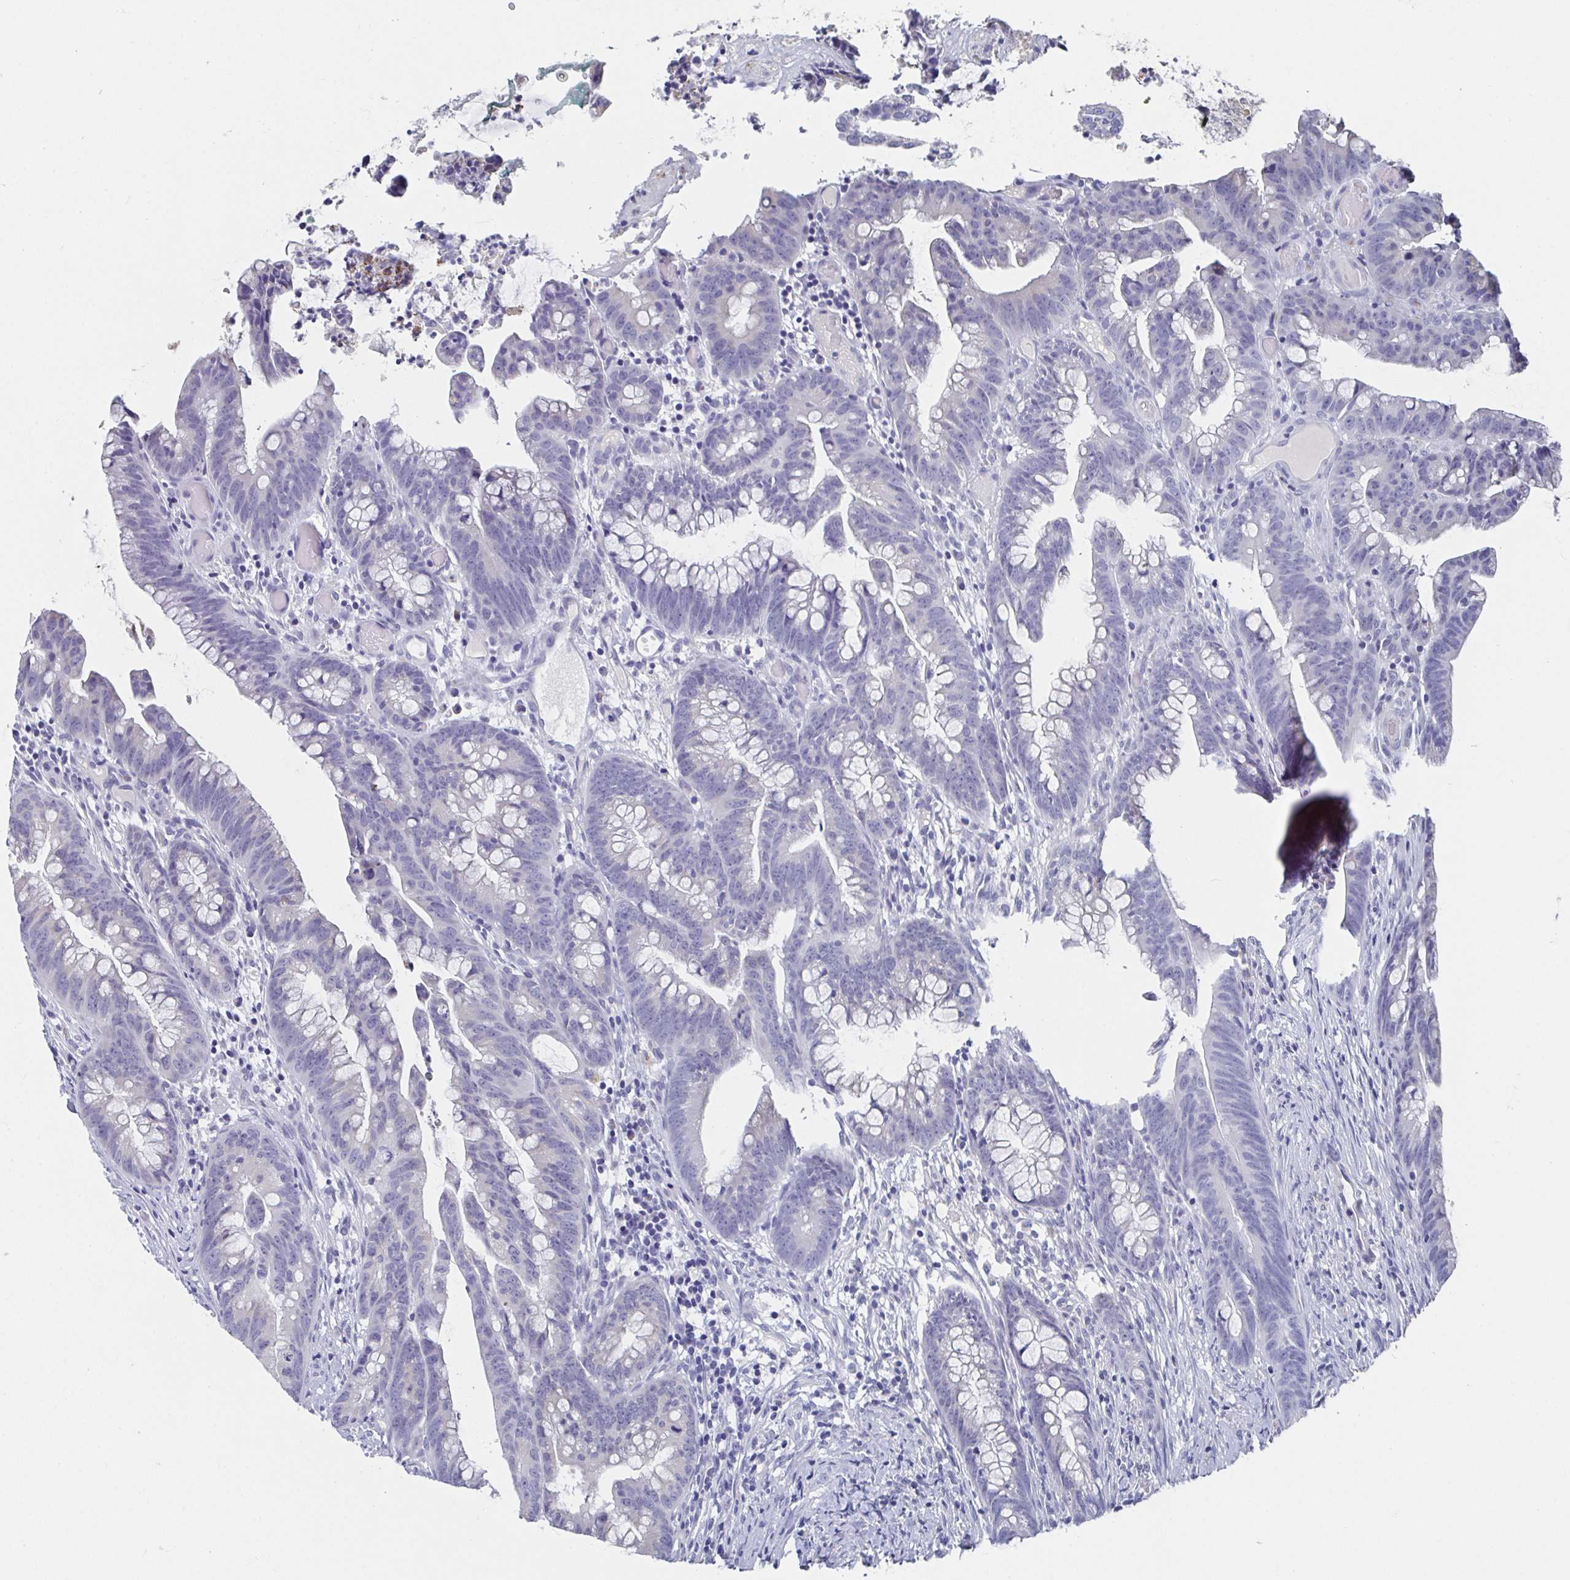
{"staining": {"intensity": "negative", "quantity": "none", "location": "none"}, "tissue": "colorectal cancer", "cell_type": "Tumor cells", "image_type": "cancer", "snomed": [{"axis": "morphology", "description": "Adenocarcinoma, NOS"}, {"axis": "topography", "description": "Colon"}], "caption": "Human colorectal cancer (adenocarcinoma) stained for a protein using immunohistochemistry (IHC) displays no expression in tumor cells.", "gene": "TAS2R39", "patient": {"sex": "male", "age": 62}}